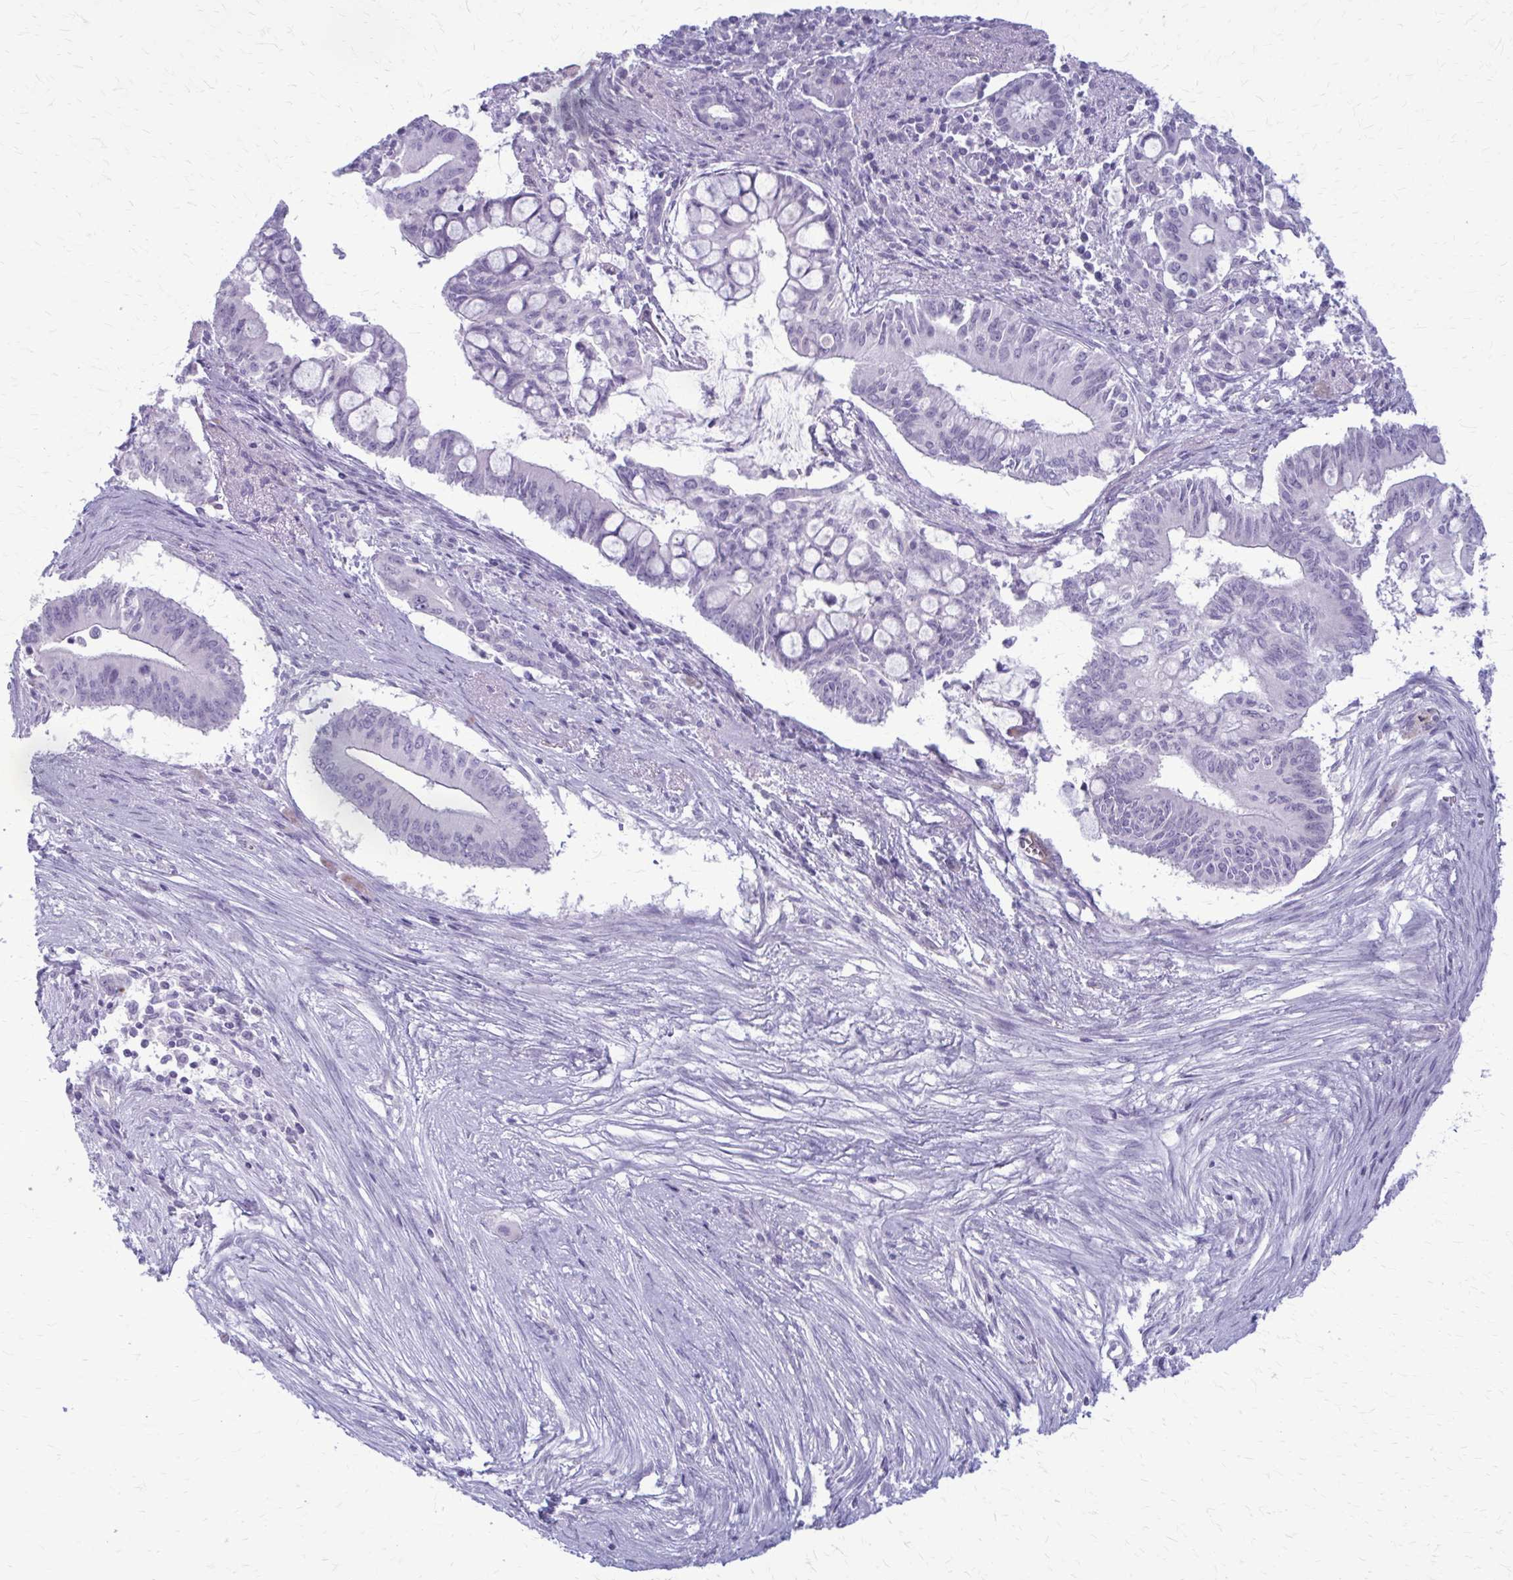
{"staining": {"intensity": "negative", "quantity": "none", "location": "none"}, "tissue": "pancreatic cancer", "cell_type": "Tumor cells", "image_type": "cancer", "snomed": [{"axis": "morphology", "description": "Adenocarcinoma, NOS"}, {"axis": "topography", "description": "Pancreas"}], "caption": "IHC image of neoplastic tissue: human adenocarcinoma (pancreatic) stained with DAB reveals no significant protein staining in tumor cells.", "gene": "CASQ2", "patient": {"sex": "male", "age": 68}}